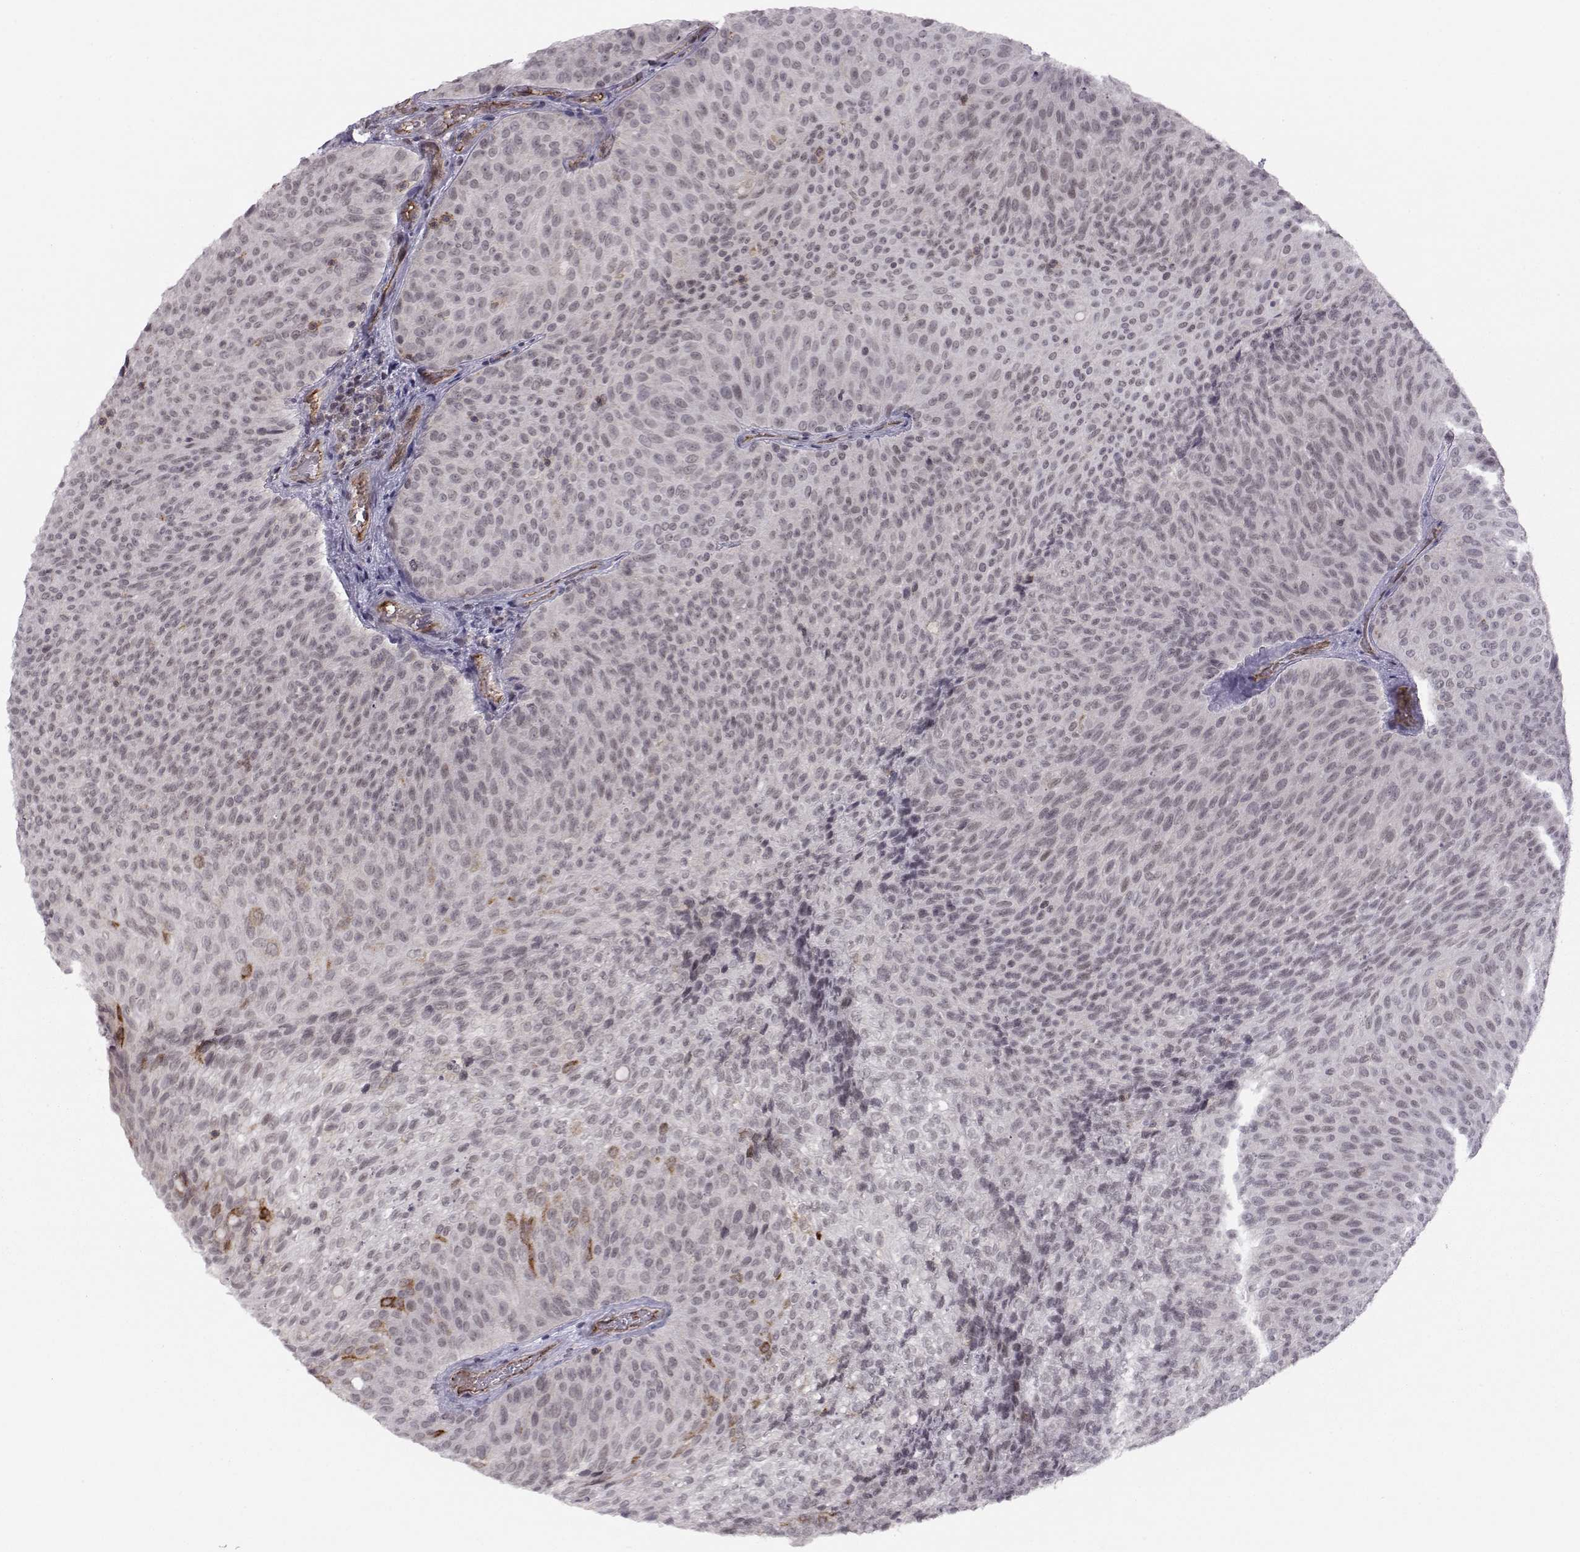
{"staining": {"intensity": "strong", "quantity": "<25%", "location": "cytoplasmic/membranous"}, "tissue": "urothelial cancer", "cell_type": "Tumor cells", "image_type": "cancer", "snomed": [{"axis": "morphology", "description": "Urothelial carcinoma, Low grade"}, {"axis": "topography", "description": "Urinary bladder"}], "caption": "Tumor cells demonstrate strong cytoplasmic/membranous staining in approximately <25% of cells in low-grade urothelial carcinoma.", "gene": "KIF13B", "patient": {"sex": "male", "age": 78}}